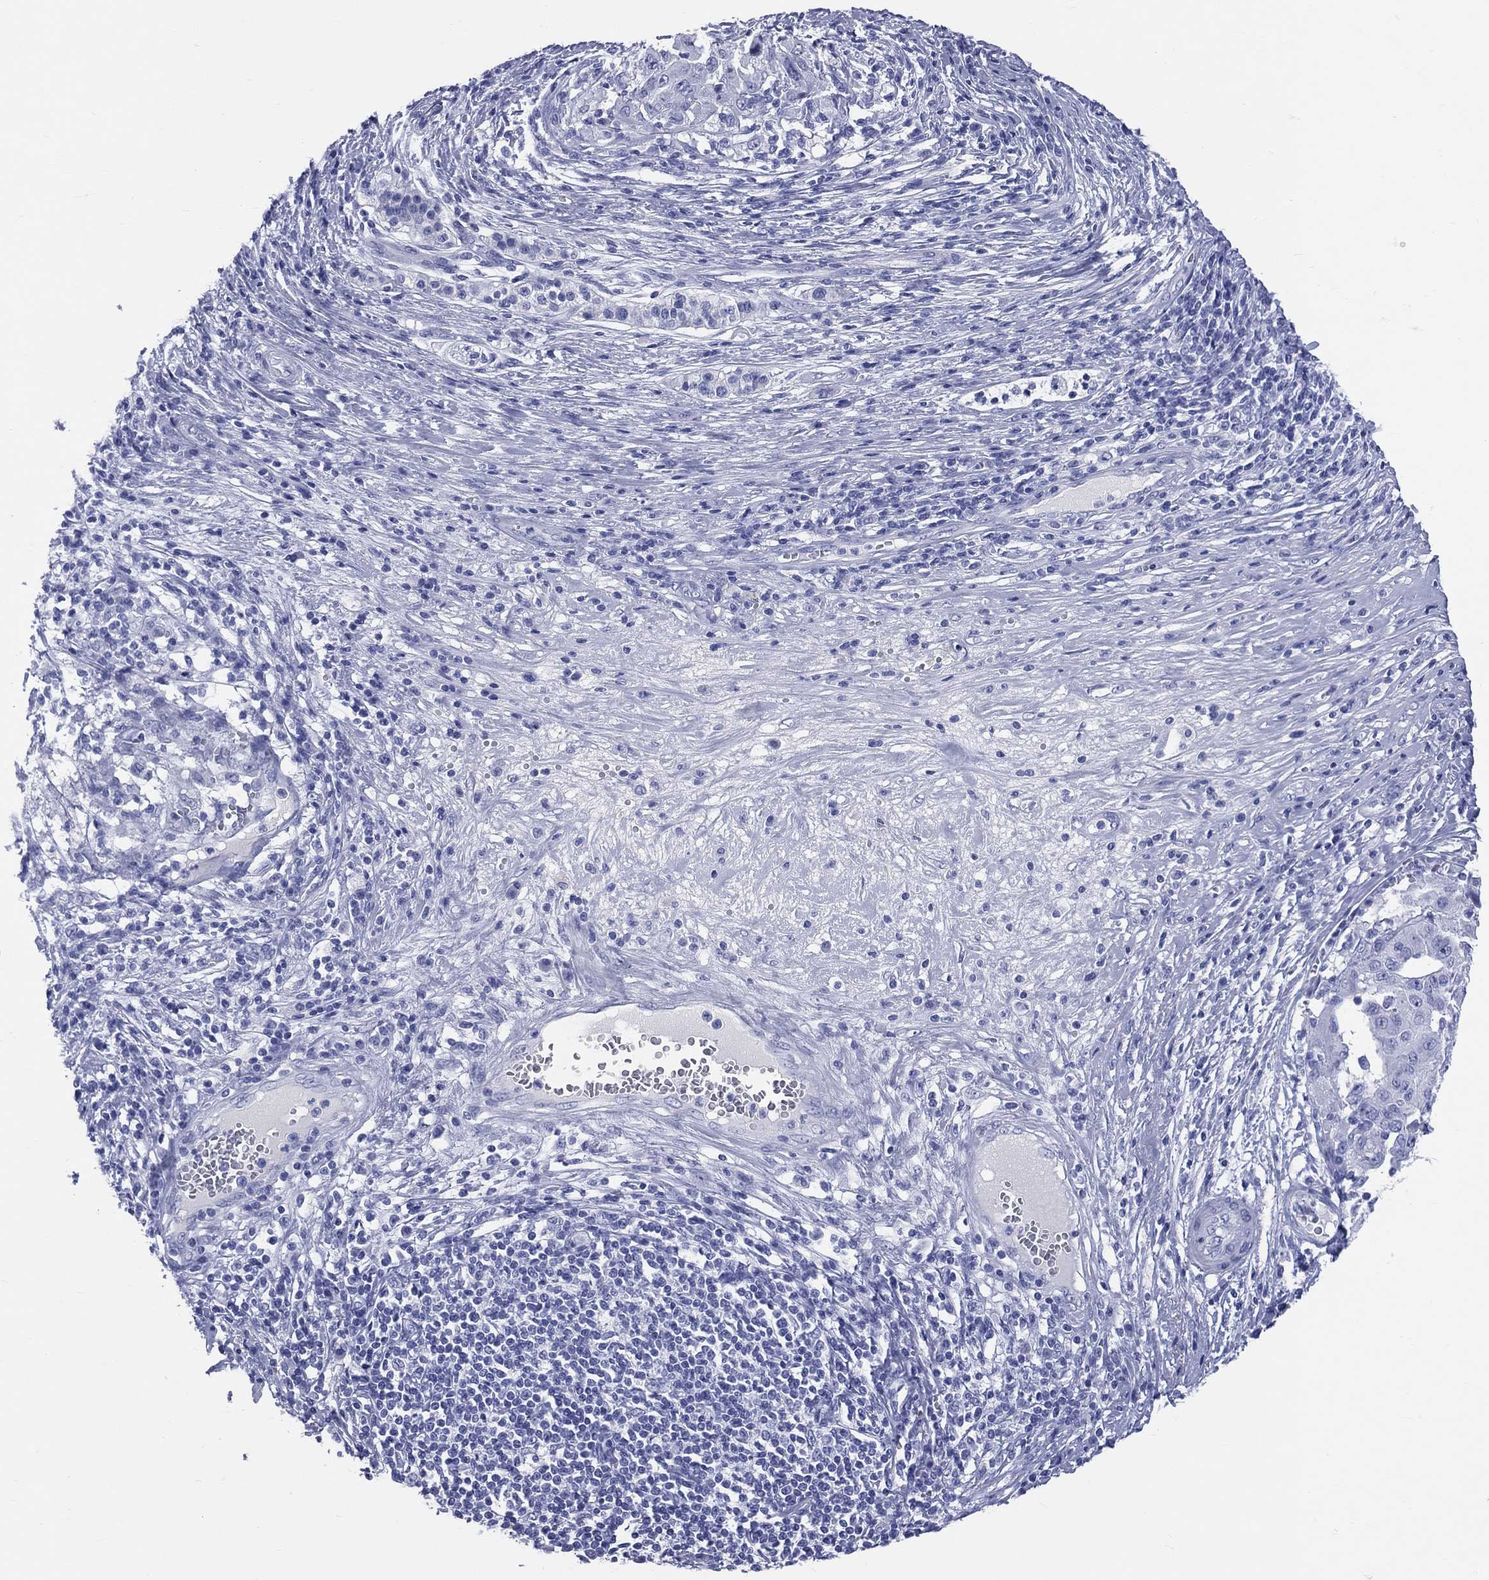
{"staining": {"intensity": "negative", "quantity": "none", "location": "none"}, "tissue": "pancreatic cancer", "cell_type": "Tumor cells", "image_type": "cancer", "snomed": [{"axis": "morphology", "description": "Adenocarcinoma, NOS"}, {"axis": "topography", "description": "Pancreas"}], "caption": "High magnification brightfield microscopy of adenocarcinoma (pancreatic) stained with DAB (3,3'-diaminobenzidine) (brown) and counterstained with hematoxylin (blue): tumor cells show no significant staining.", "gene": "CYLC1", "patient": {"sex": "male", "age": 63}}